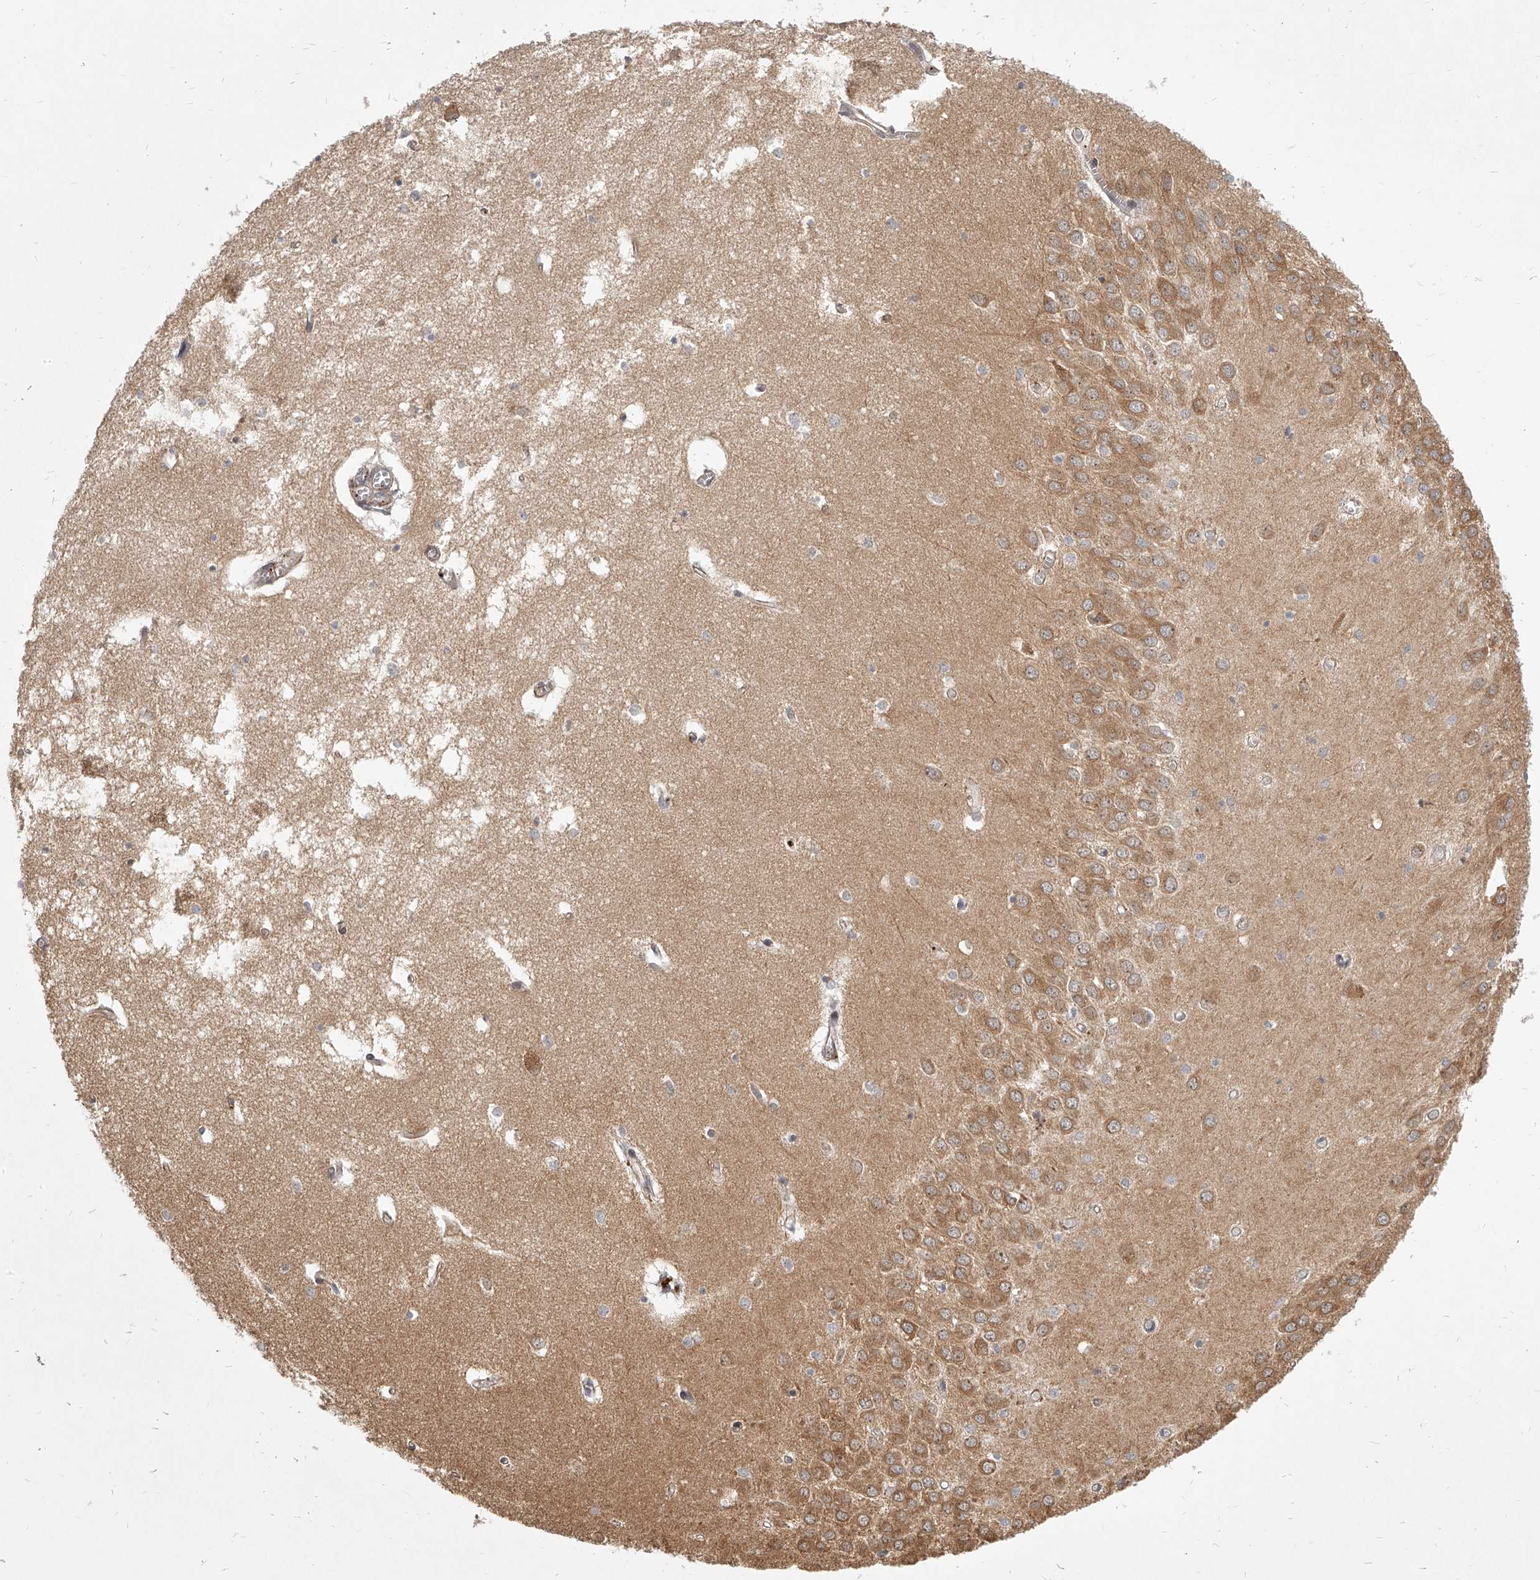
{"staining": {"intensity": "negative", "quantity": "none", "location": "none"}, "tissue": "hippocampus", "cell_type": "Glial cells", "image_type": "normal", "snomed": [{"axis": "morphology", "description": "Normal tissue, NOS"}, {"axis": "topography", "description": "Hippocampus"}], "caption": "Protein analysis of normal hippocampus exhibits no significant positivity in glial cells.", "gene": "SLC37A1", "patient": {"sex": "male", "age": 70}}